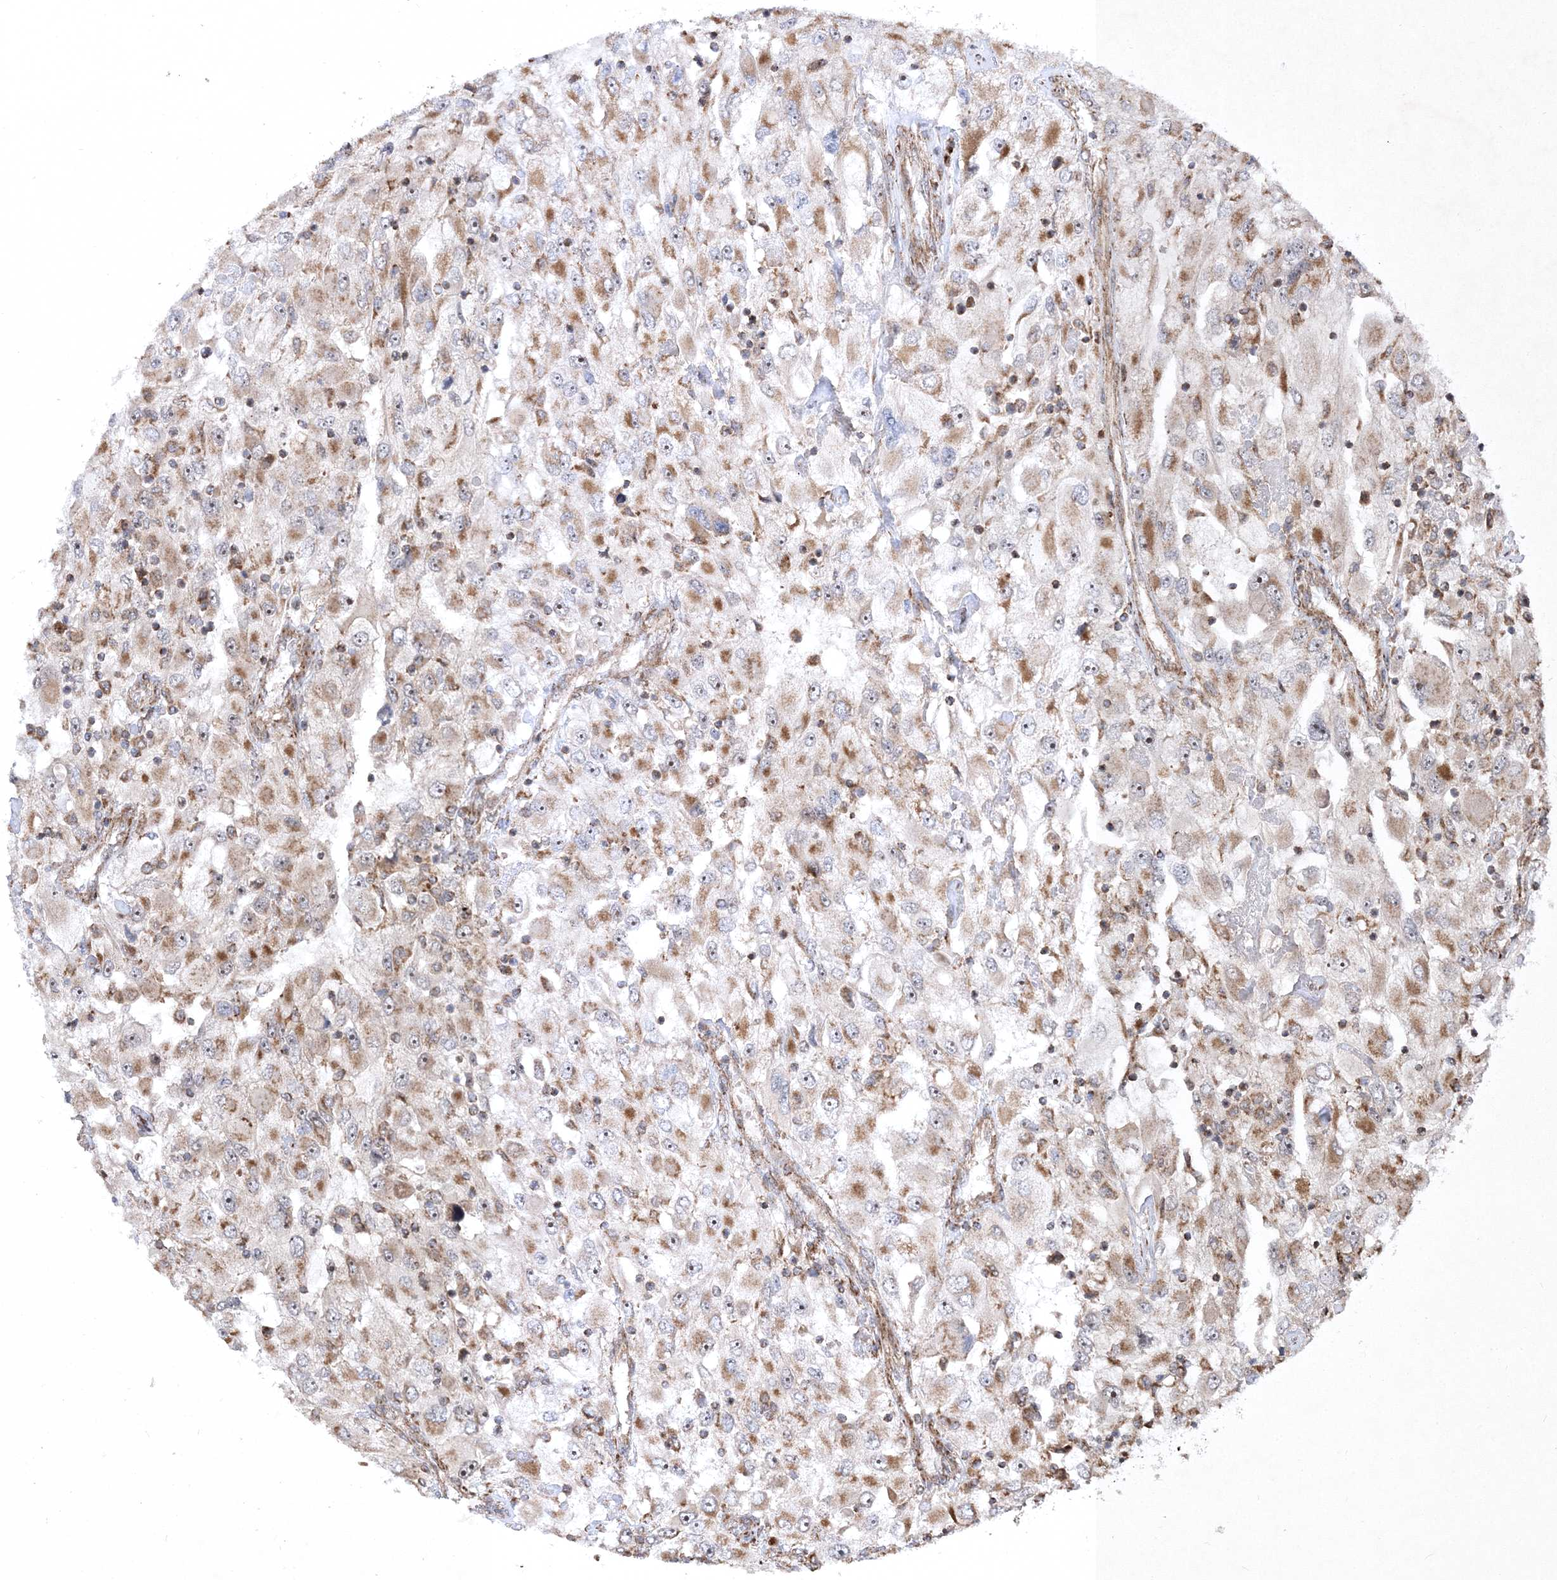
{"staining": {"intensity": "moderate", "quantity": ">75%", "location": "cytoplasmic/membranous"}, "tissue": "renal cancer", "cell_type": "Tumor cells", "image_type": "cancer", "snomed": [{"axis": "morphology", "description": "Adenocarcinoma, NOS"}, {"axis": "topography", "description": "Kidney"}], "caption": "A brown stain labels moderate cytoplasmic/membranous positivity of a protein in renal cancer (adenocarcinoma) tumor cells. The staining is performed using DAB brown chromogen to label protein expression. The nuclei are counter-stained blue using hematoxylin.", "gene": "SCRN3", "patient": {"sex": "female", "age": 52}}